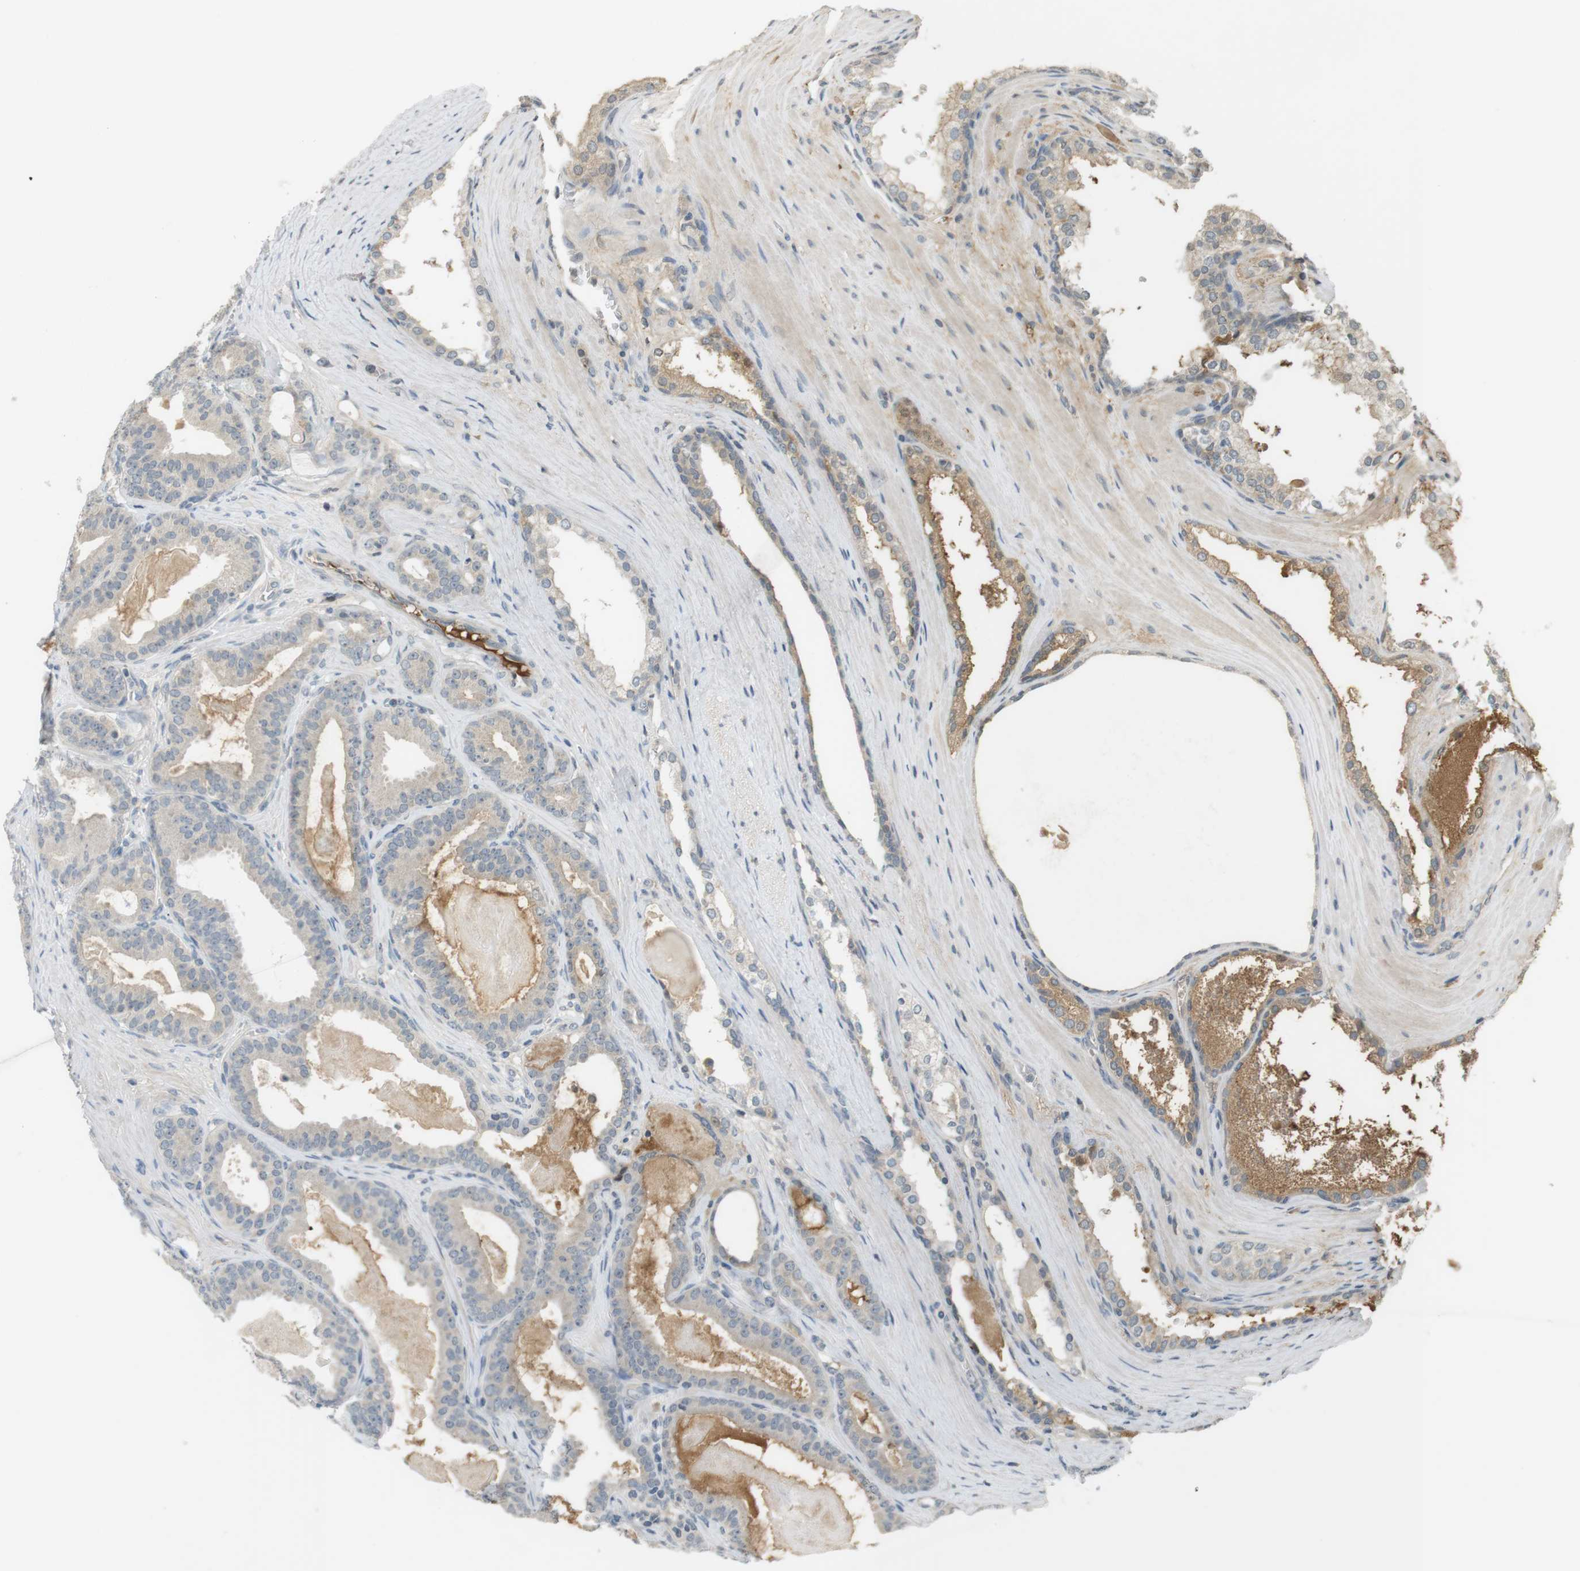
{"staining": {"intensity": "weak", "quantity": "25%-75%", "location": "cytoplasmic/membranous"}, "tissue": "prostate cancer", "cell_type": "Tumor cells", "image_type": "cancer", "snomed": [{"axis": "morphology", "description": "Adenocarcinoma, High grade"}, {"axis": "topography", "description": "Prostate"}], "caption": "A high-resolution micrograph shows IHC staining of prostate high-grade adenocarcinoma, which exhibits weak cytoplasmic/membranous expression in about 25%-75% of tumor cells.", "gene": "SRR", "patient": {"sex": "male", "age": 60}}